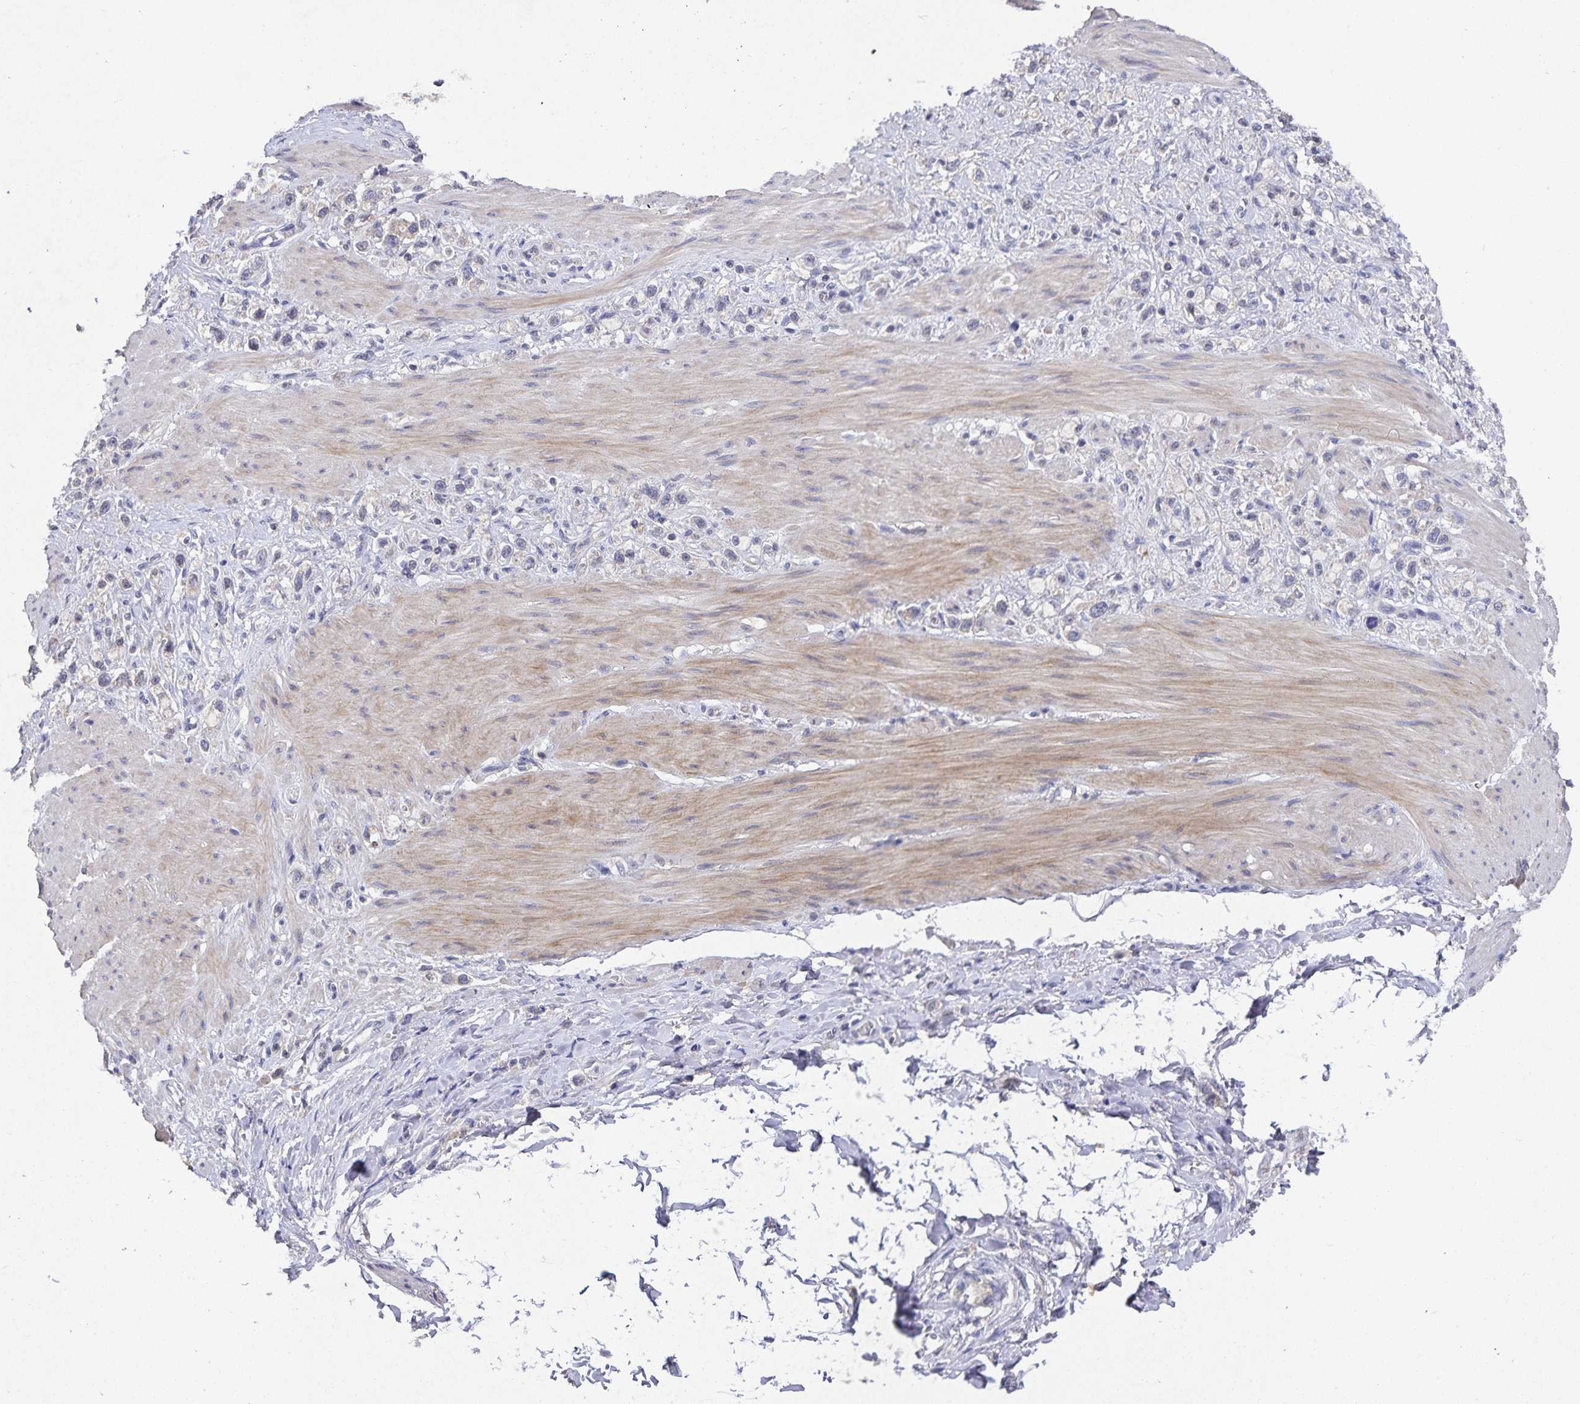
{"staining": {"intensity": "negative", "quantity": "none", "location": "none"}, "tissue": "stomach cancer", "cell_type": "Tumor cells", "image_type": "cancer", "snomed": [{"axis": "morphology", "description": "Adenocarcinoma, NOS"}, {"axis": "topography", "description": "Stomach"}], "caption": "Immunohistochemistry of stomach cancer shows no positivity in tumor cells. The staining was performed using DAB to visualize the protein expression in brown, while the nuclei were stained in blue with hematoxylin (Magnification: 20x).", "gene": "HEPN1", "patient": {"sex": "female", "age": 65}}